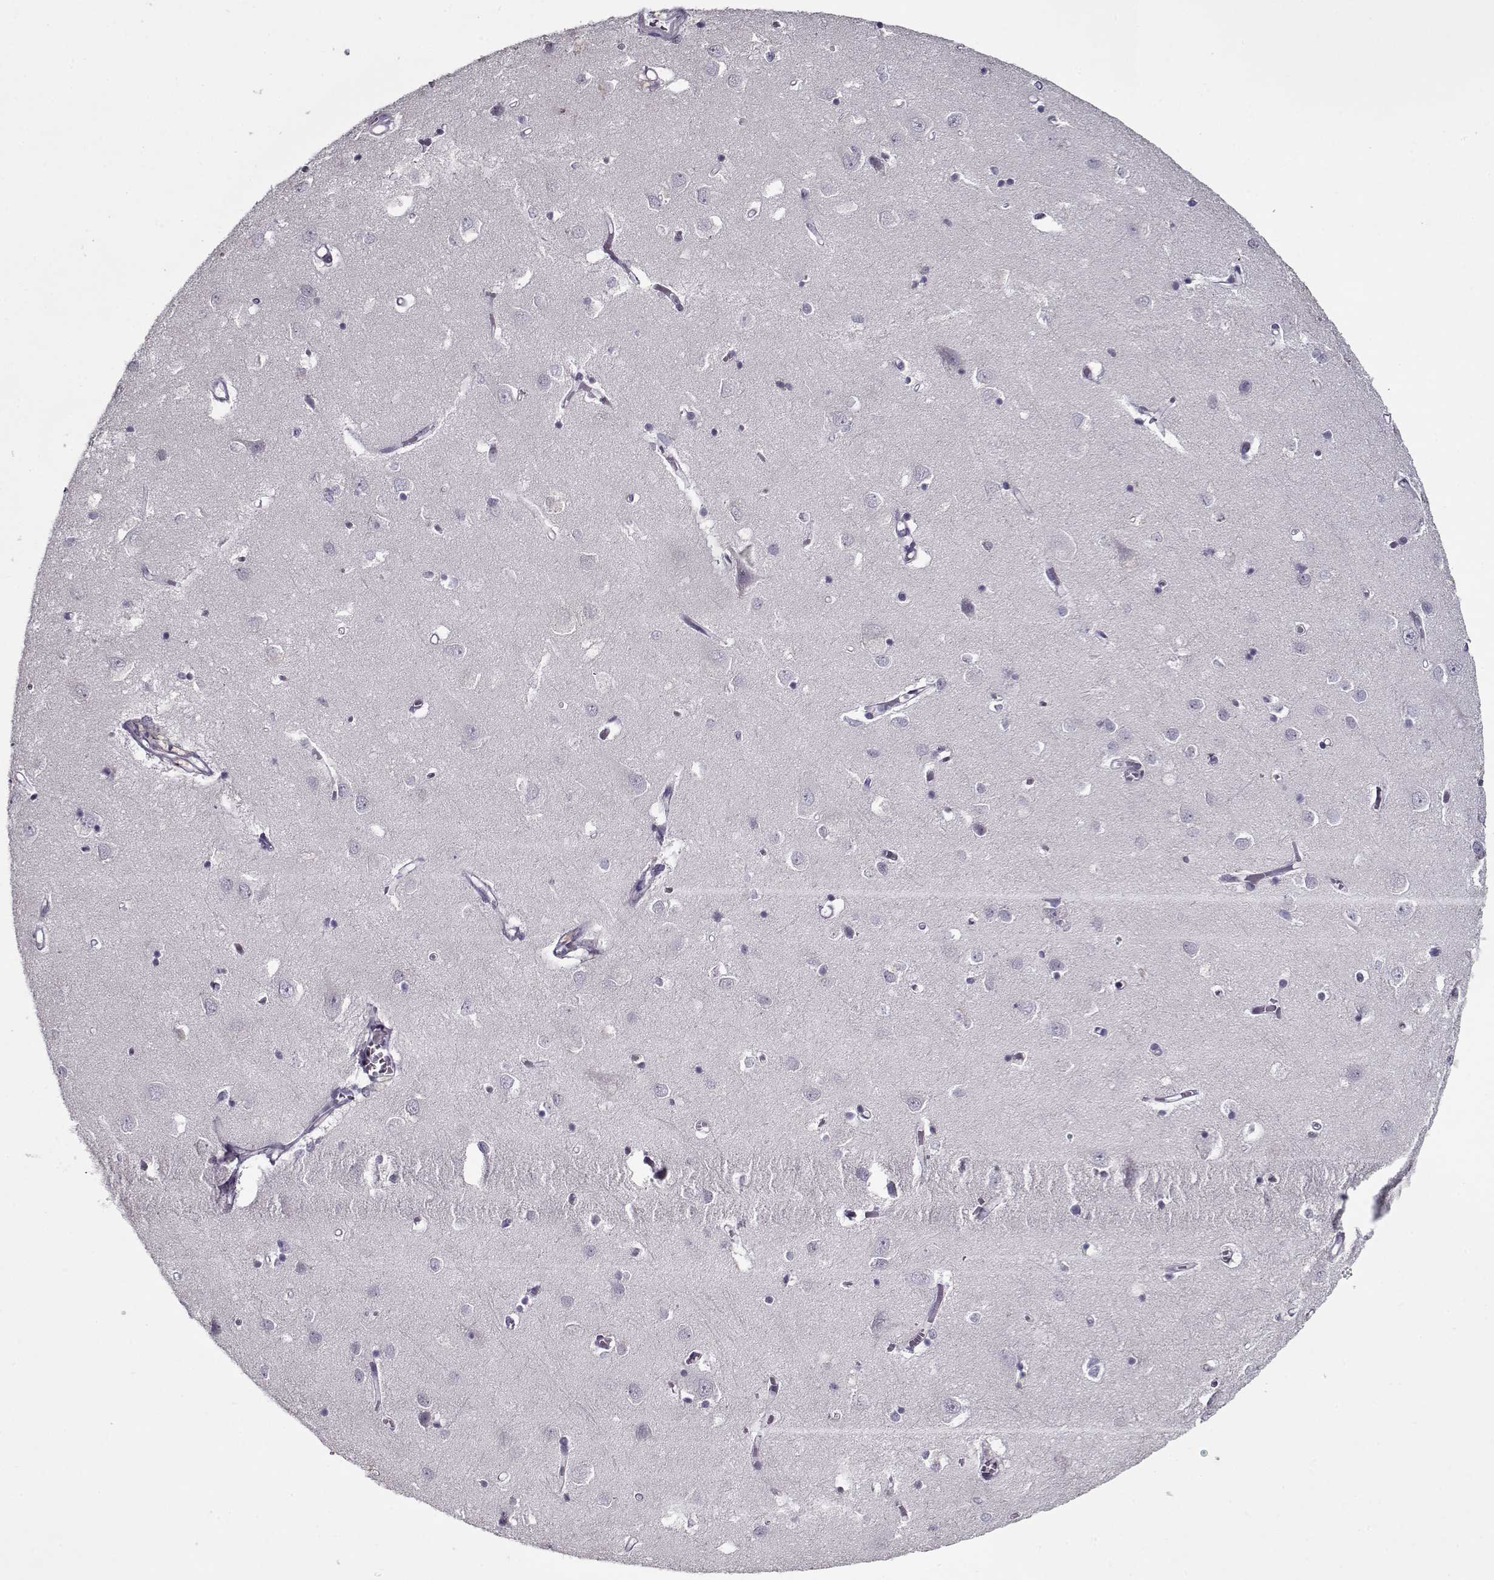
{"staining": {"intensity": "negative", "quantity": "none", "location": "none"}, "tissue": "cerebral cortex", "cell_type": "Endothelial cells", "image_type": "normal", "snomed": [{"axis": "morphology", "description": "Normal tissue, NOS"}, {"axis": "topography", "description": "Cerebral cortex"}], "caption": "Immunohistochemical staining of unremarkable cerebral cortex shows no significant positivity in endothelial cells.", "gene": "SEC16B", "patient": {"sex": "male", "age": 70}}